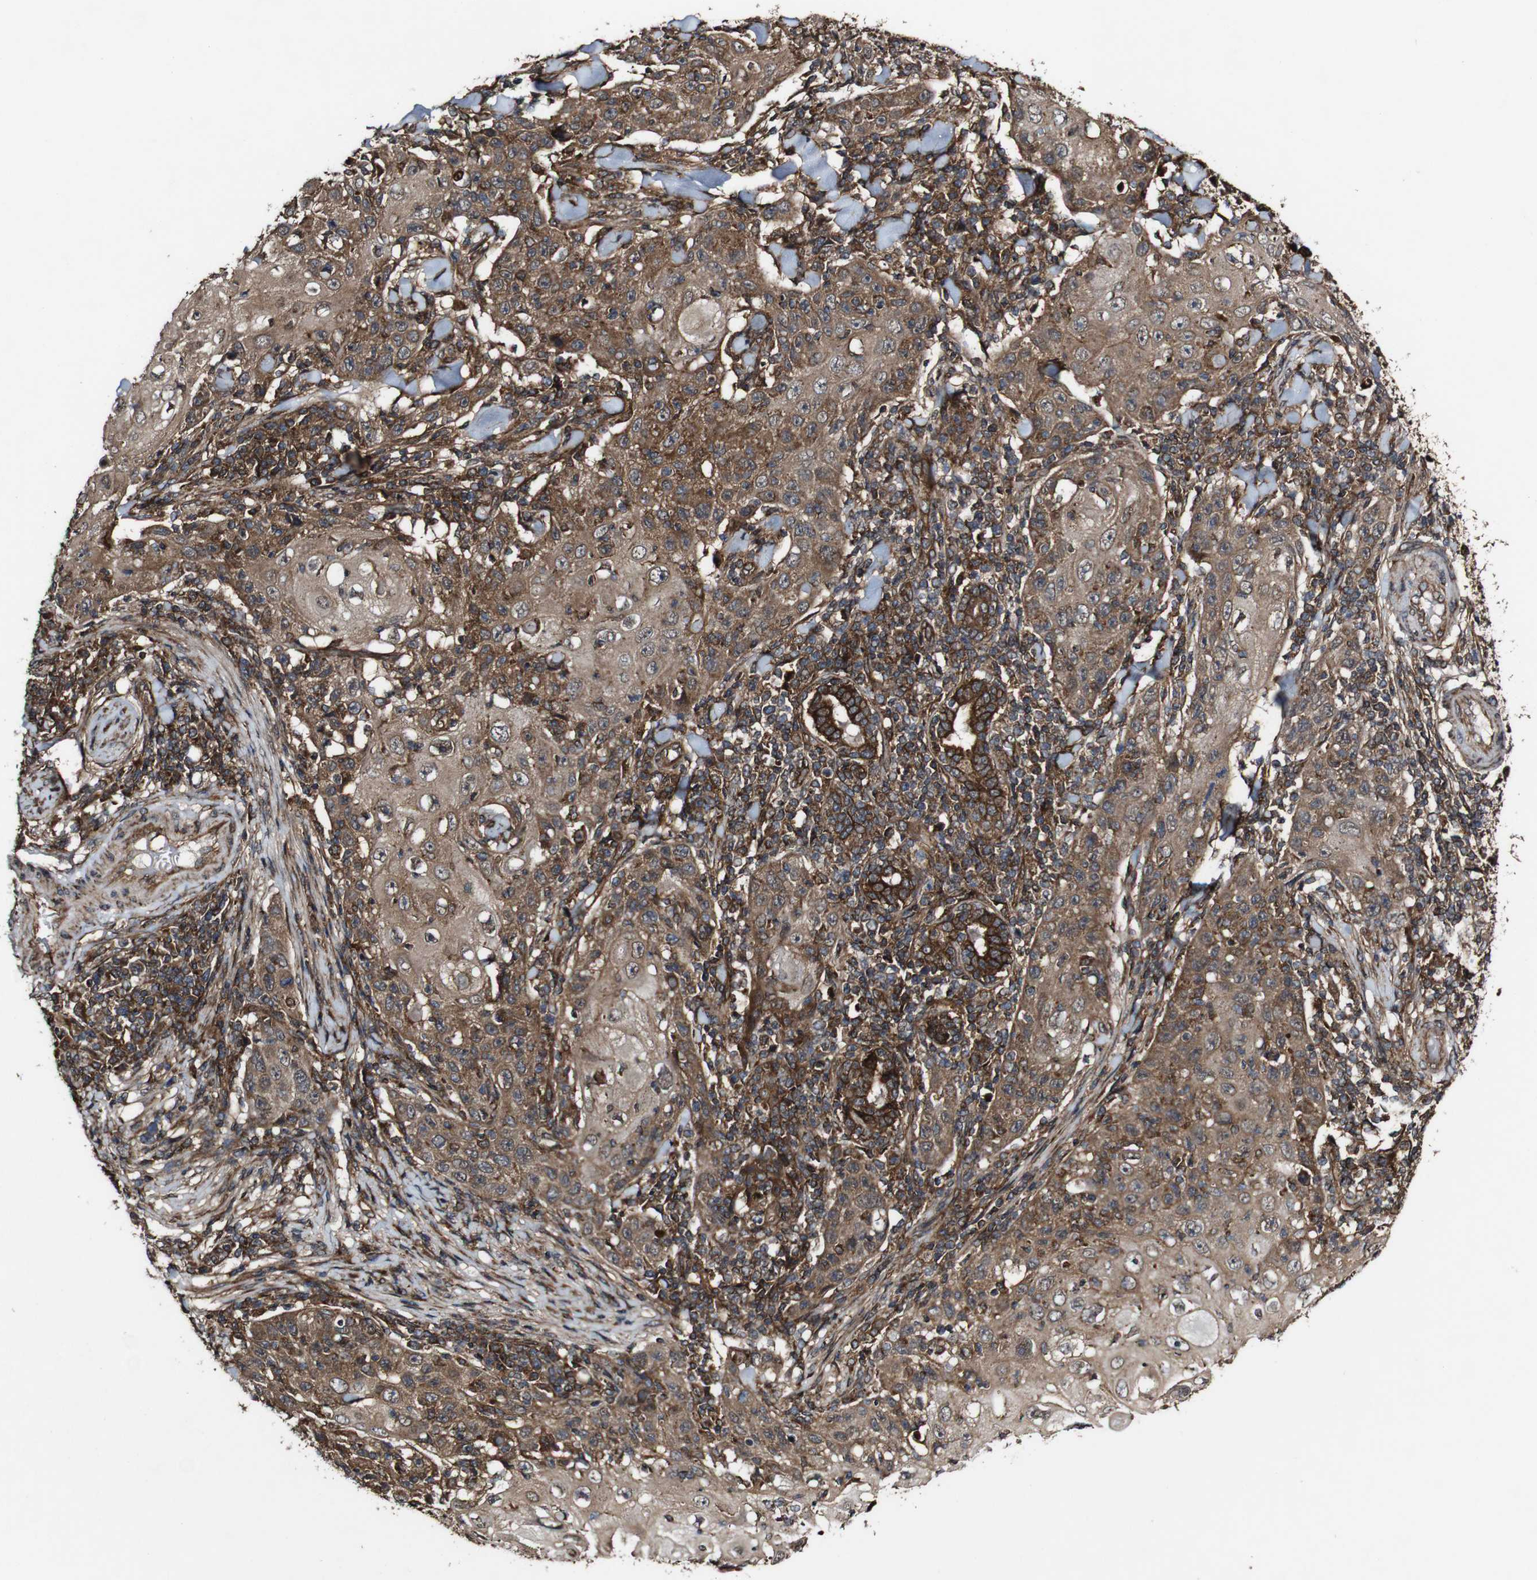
{"staining": {"intensity": "moderate", "quantity": ">75%", "location": "cytoplasmic/membranous"}, "tissue": "skin cancer", "cell_type": "Tumor cells", "image_type": "cancer", "snomed": [{"axis": "morphology", "description": "Normal tissue, NOS"}, {"axis": "morphology", "description": "Basal cell carcinoma"}, {"axis": "topography", "description": "Skin"}], "caption": "A medium amount of moderate cytoplasmic/membranous staining is appreciated in approximately >75% of tumor cells in skin cancer tissue.", "gene": "BTN3A3", "patient": {"sex": "male", "age": 81}}